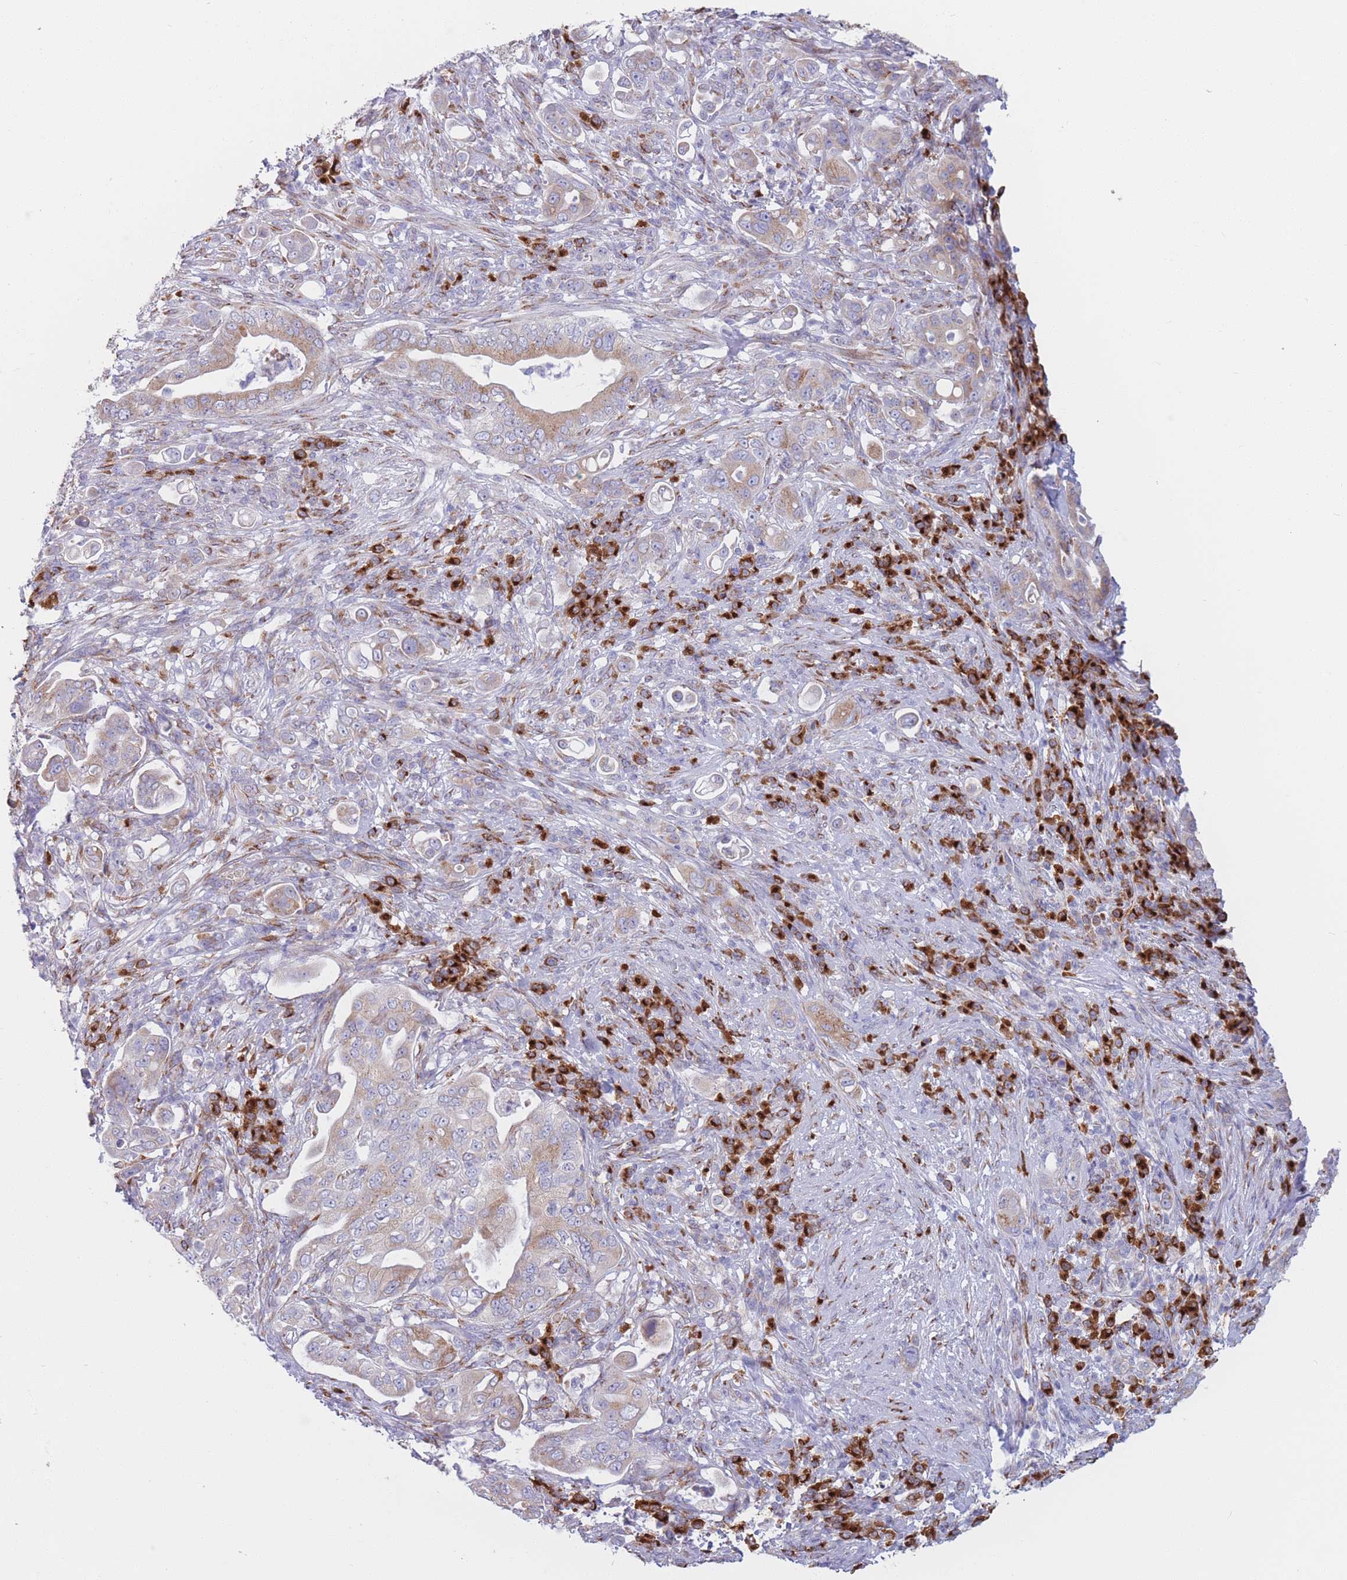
{"staining": {"intensity": "moderate", "quantity": "25%-75%", "location": "cytoplasmic/membranous"}, "tissue": "pancreatic cancer", "cell_type": "Tumor cells", "image_type": "cancer", "snomed": [{"axis": "morphology", "description": "Normal tissue, NOS"}, {"axis": "morphology", "description": "Adenocarcinoma, NOS"}, {"axis": "topography", "description": "Lymph node"}, {"axis": "topography", "description": "Pancreas"}], "caption": "A photomicrograph of human pancreatic cancer stained for a protein reveals moderate cytoplasmic/membranous brown staining in tumor cells.", "gene": "MRPL30", "patient": {"sex": "female", "age": 67}}